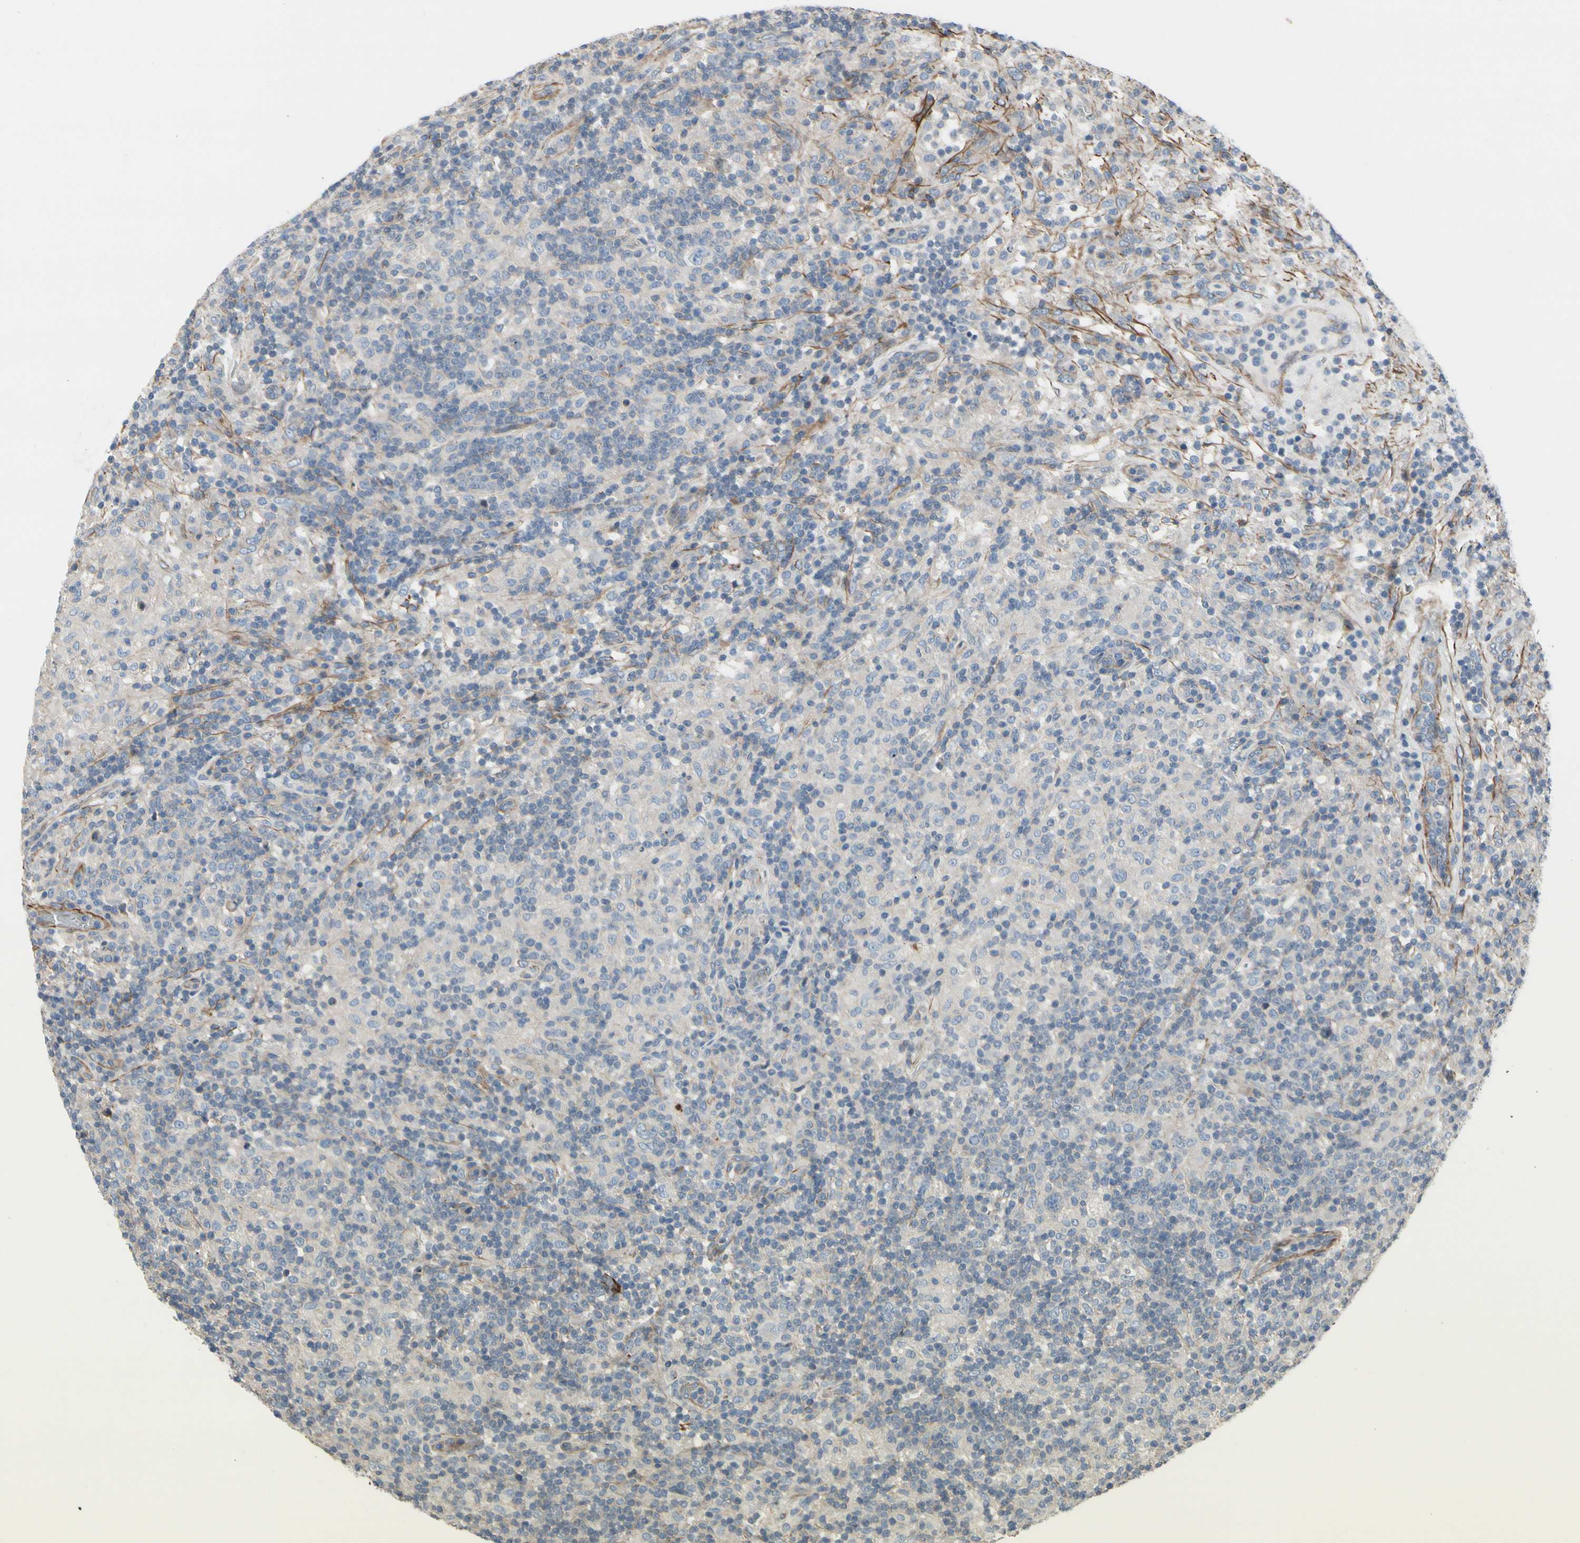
{"staining": {"intensity": "negative", "quantity": "none", "location": "none"}, "tissue": "lymphoma", "cell_type": "Tumor cells", "image_type": "cancer", "snomed": [{"axis": "morphology", "description": "Hodgkin's disease, NOS"}, {"axis": "topography", "description": "Lymph node"}], "caption": "IHC image of neoplastic tissue: lymphoma stained with DAB (3,3'-diaminobenzidine) demonstrates no significant protein positivity in tumor cells.", "gene": "TPM1", "patient": {"sex": "male", "age": 70}}